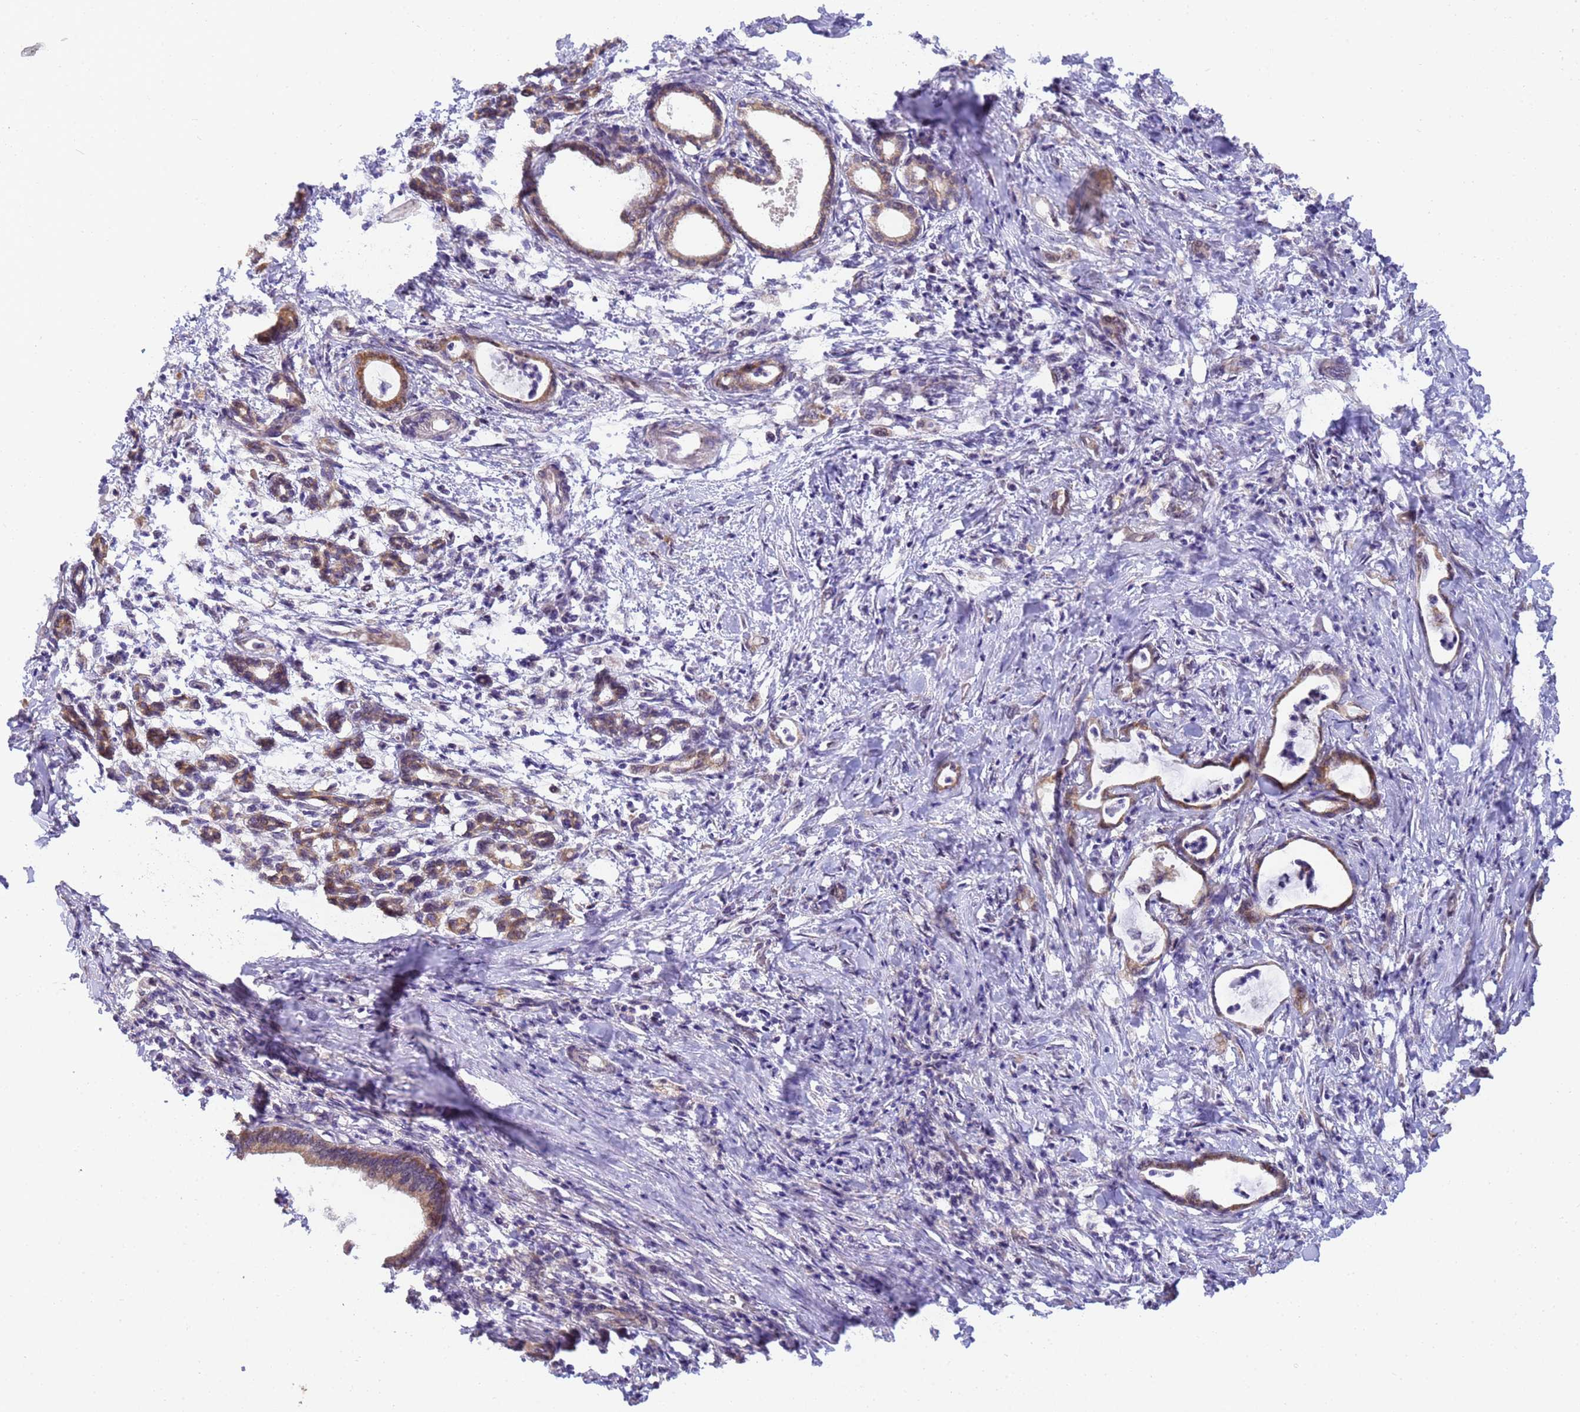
{"staining": {"intensity": "weak", "quantity": ">75%", "location": "cytoplasmic/membranous"}, "tissue": "pancreatic cancer", "cell_type": "Tumor cells", "image_type": "cancer", "snomed": [{"axis": "morphology", "description": "Adenocarcinoma, NOS"}, {"axis": "topography", "description": "Pancreas"}], "caption": "Adenocarcinoma (pancreatic) was stained to show a protein in brown. There is low levels of weak cytoplasmic/membranous expression in about >75% of tumor cells.", "gene": "RAPGEF3", "patient": {"sex": "female", "age": 55}}